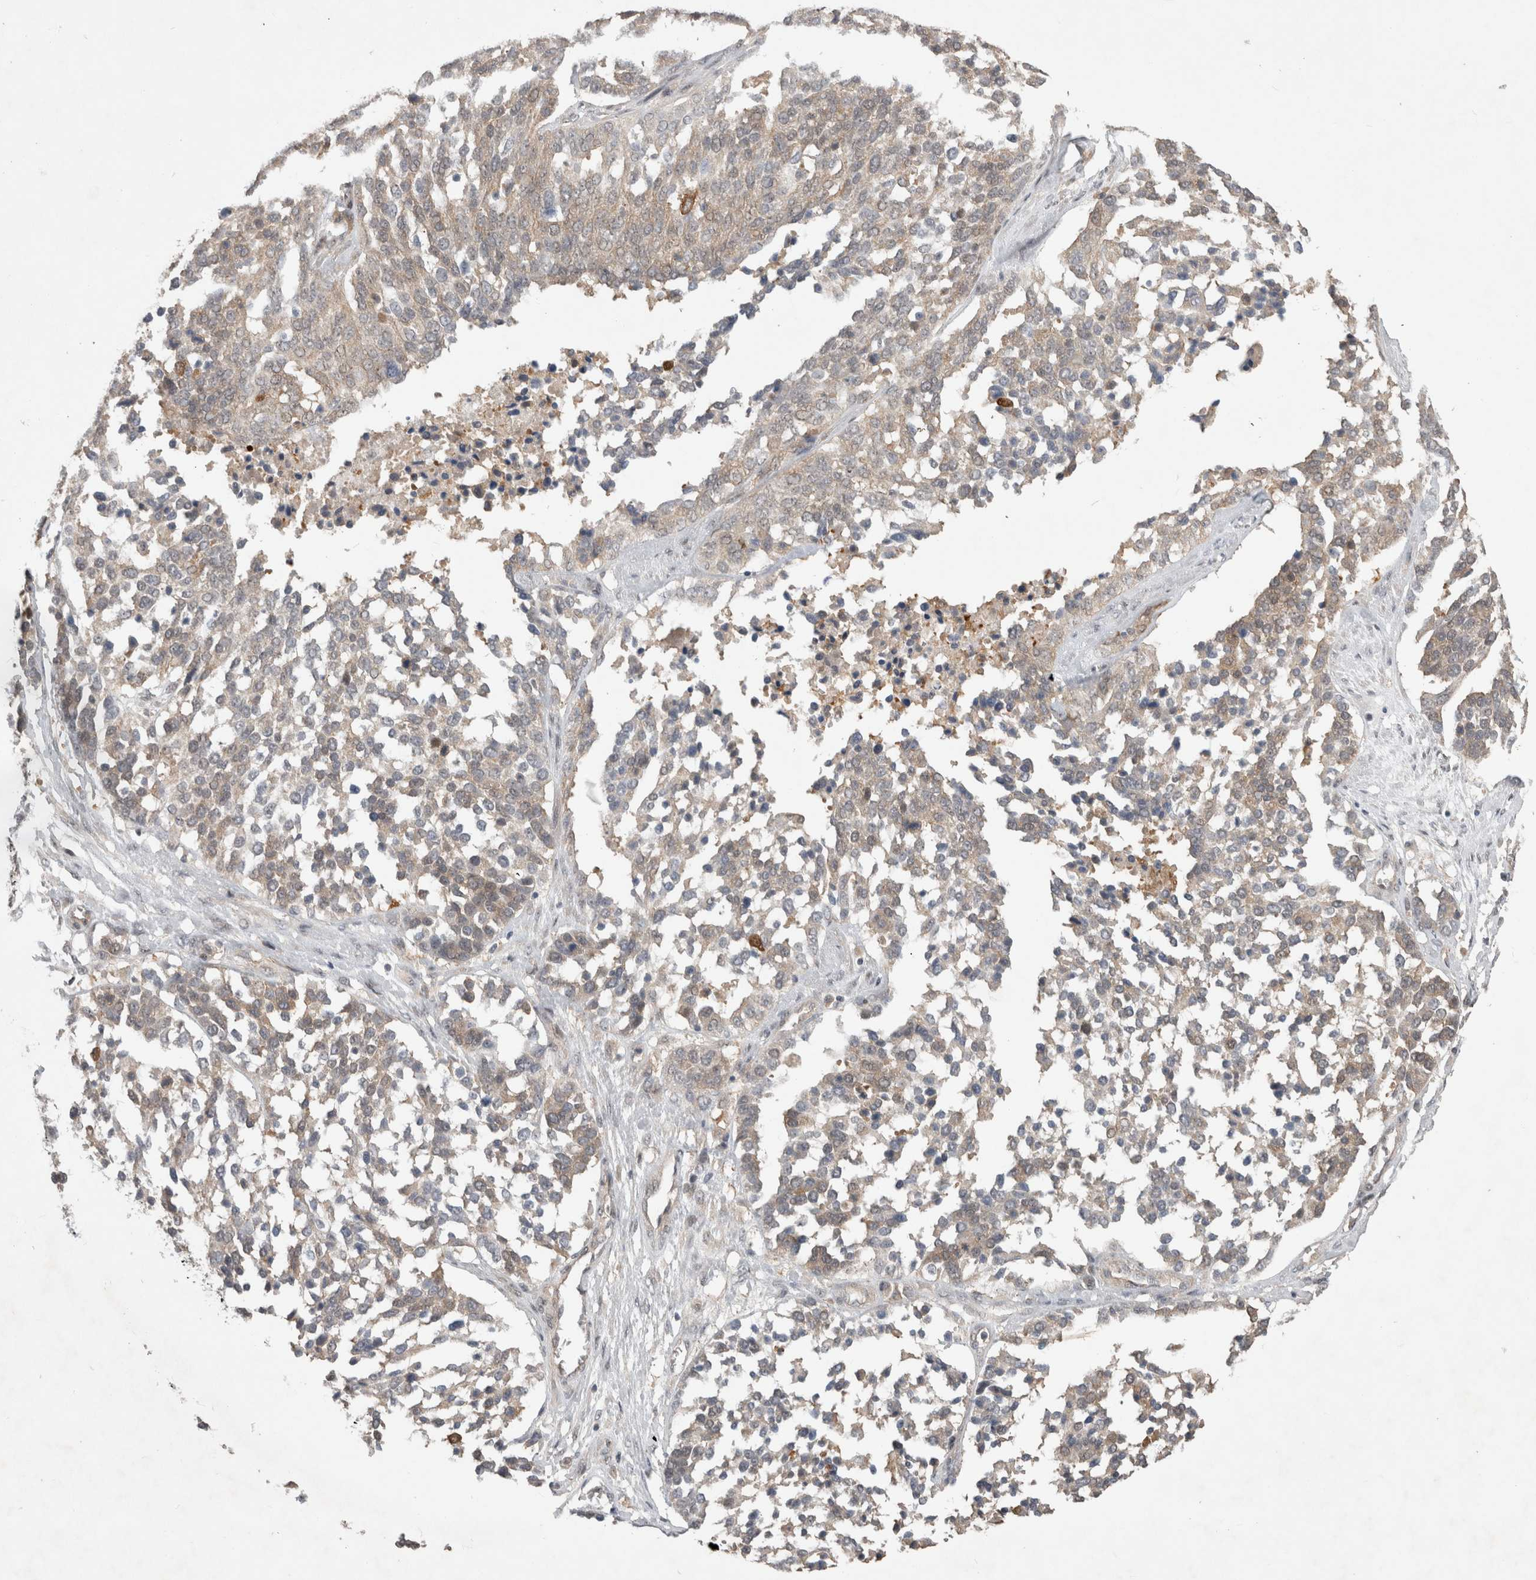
{"staining": {"intensity": "weak", "quantity": "25%-75%", "location": "cytoplasmic/membranous"}, "tissue": "ovarian cancer", "cell_type": "Tumor cells", "image_type": "cancer", "snomed": [{"axis": "morphology", "description": "Cystadenocarcinoma, serous, NOS"}, {"axis": "topography", "description": "Ovary"}], "caption": "Serous cystadenocarcinoma (ovarian) stained with a brown dye displays weak cytoplasmic/membranous positive staining in about 25%-75% of tumor cells.", "gene": "CERS3", "patient": {"sex": "female", "age": 44}}